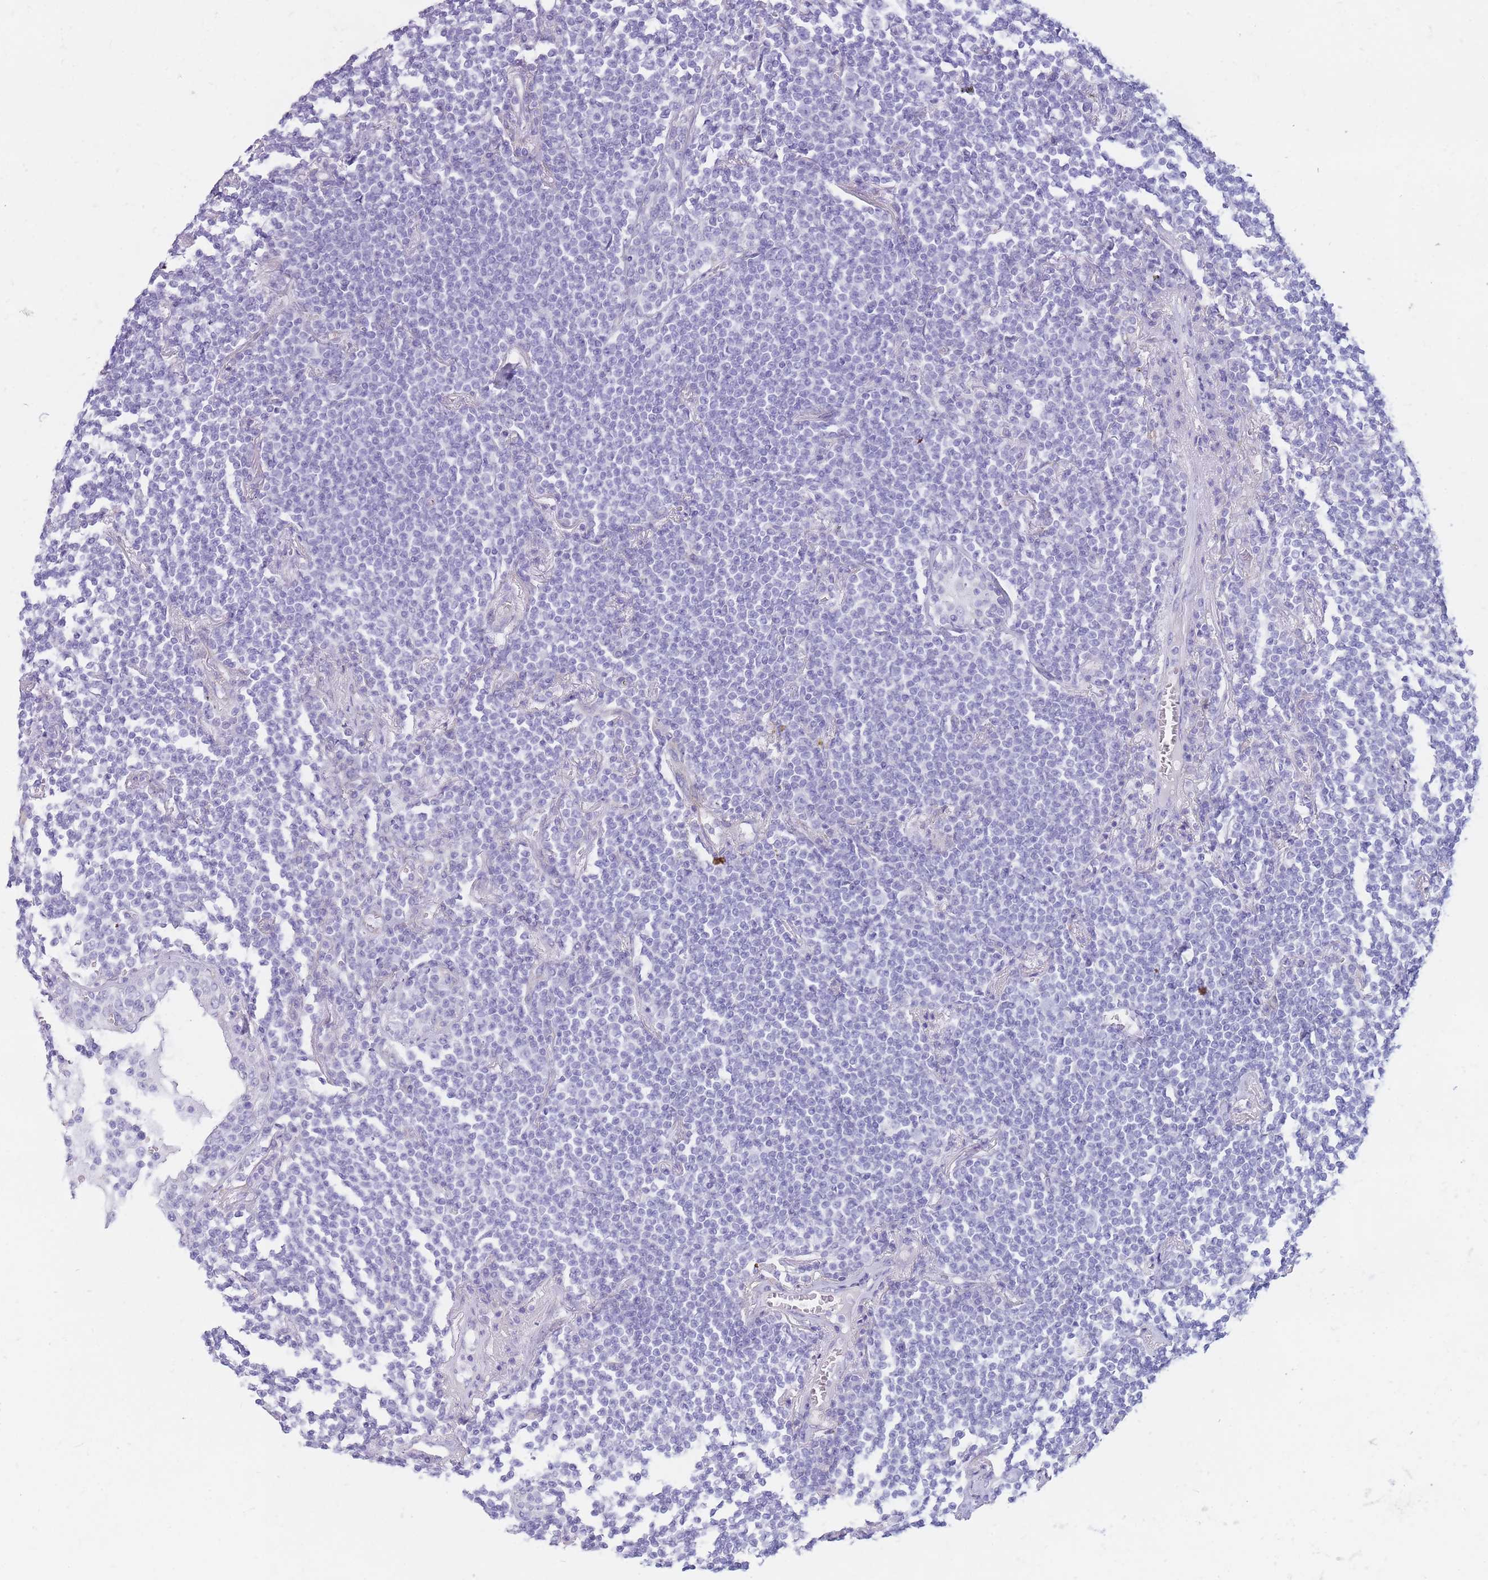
{"staining": {"intensity": "negative", "quantity": "none", "location": "none"}, "tissue": "lymphoma", "cell_type": "Tumor cells", "image_type": "cancer", "snomed": [{"axis": "morphology", "description": "Malignant lymphoma, non-Hodgkin's type, Low grade"}, {"axis": "topography", "description": "Lung"}], "caption": "Tumor cells show no significant protein expression in lymphoma. (DAB (3,3'-diaminobenzidine) IHC, high magnification).", "gene": "MTSS2", "patient": {"sex": "female", "age": 71}}